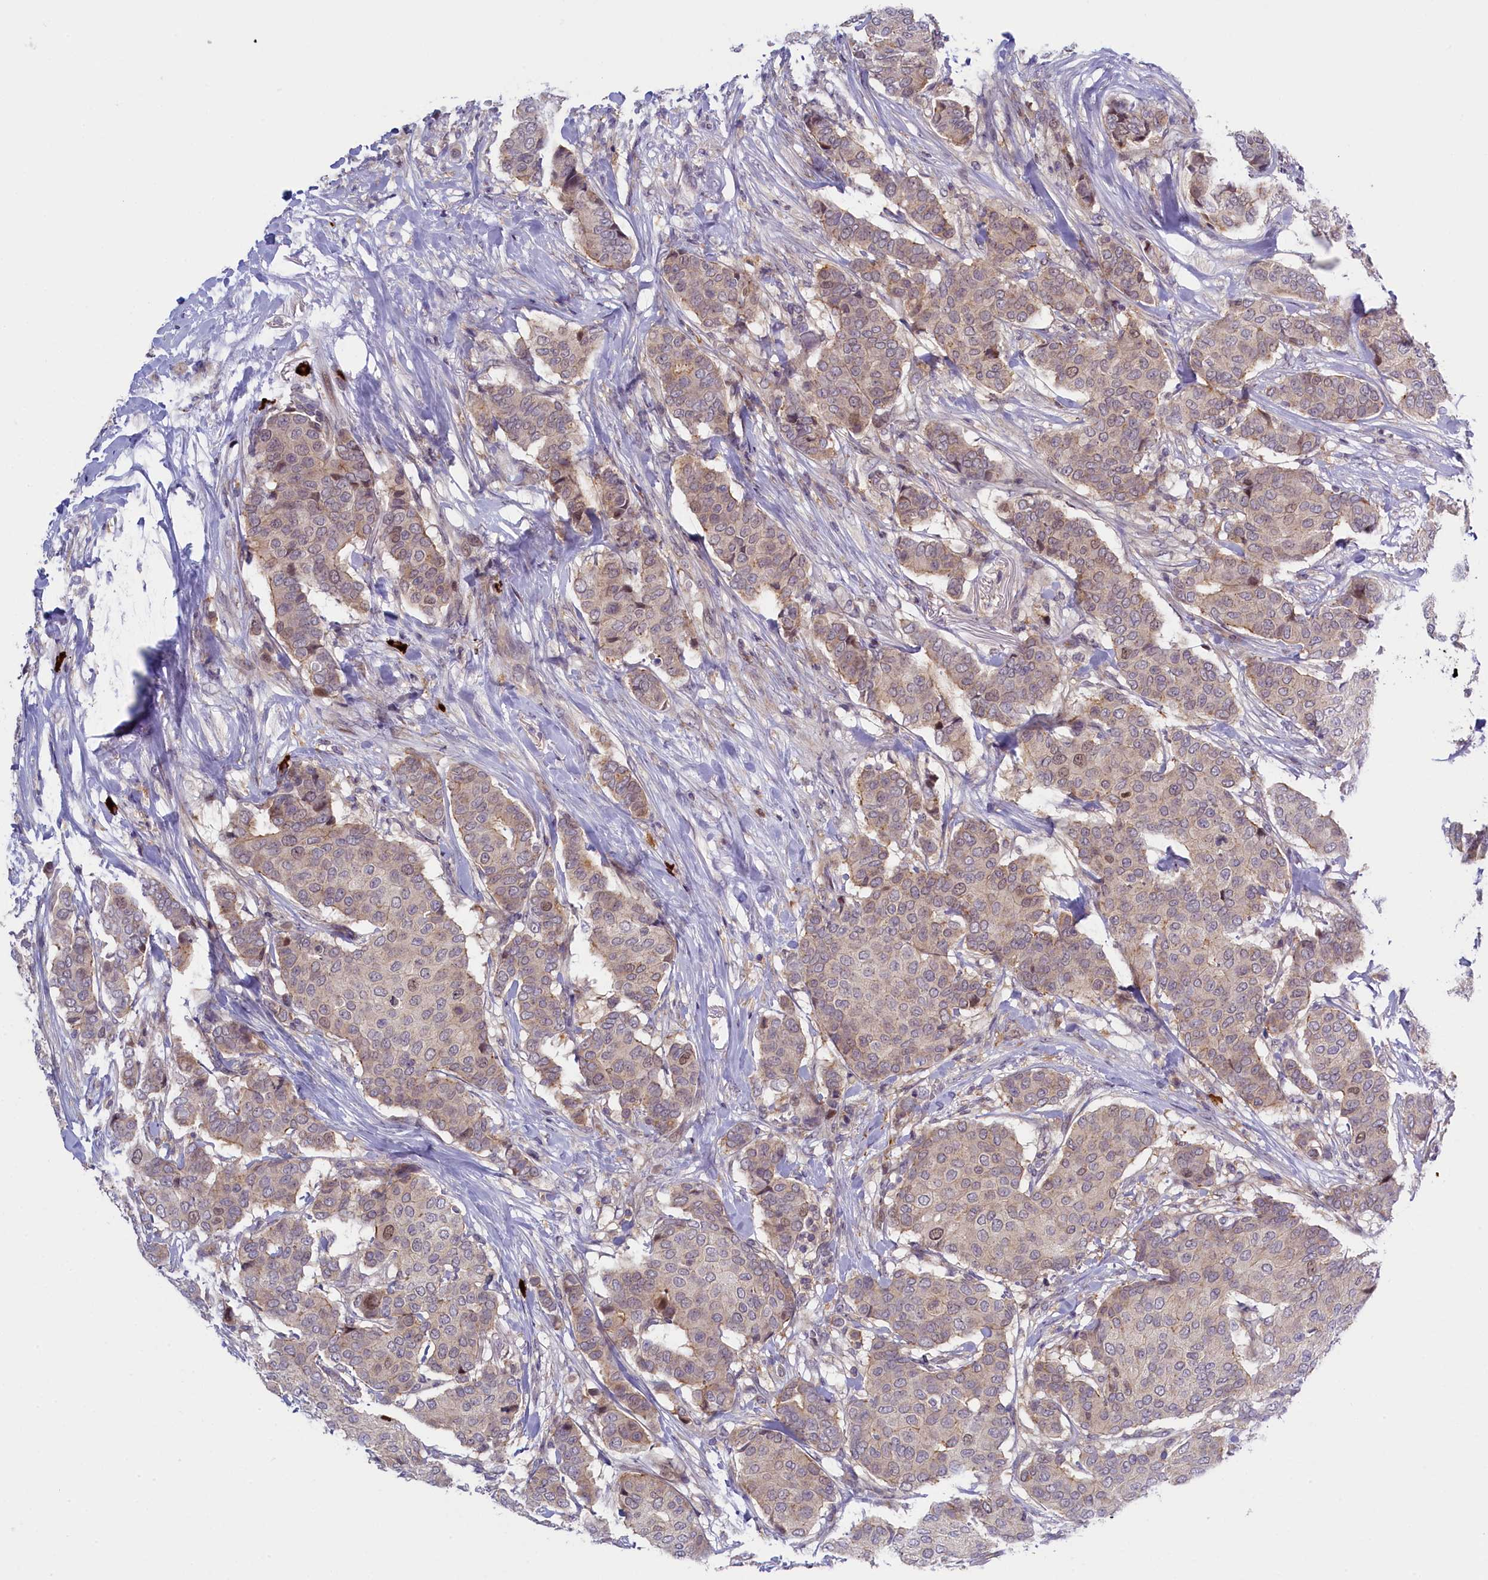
{"staining": {"intensity": "weak", "quantity": "<25%", "location": "cytoplasmic/membranous"}, "tissue": "breast cancer", "cell_type": "Tumor cells", "image_type": "cancer", "snomed": [{"axis": "morphology", "description": "Duct carcinoma"}, {"axis": "topography", "description": "Breast"}], "caption": "Protein analysis of intraductal carcinoma (breast) displays no significant expression in tumor cells.", "gene": "CCL23", "patient": {"sex": "female", "age": 75}}